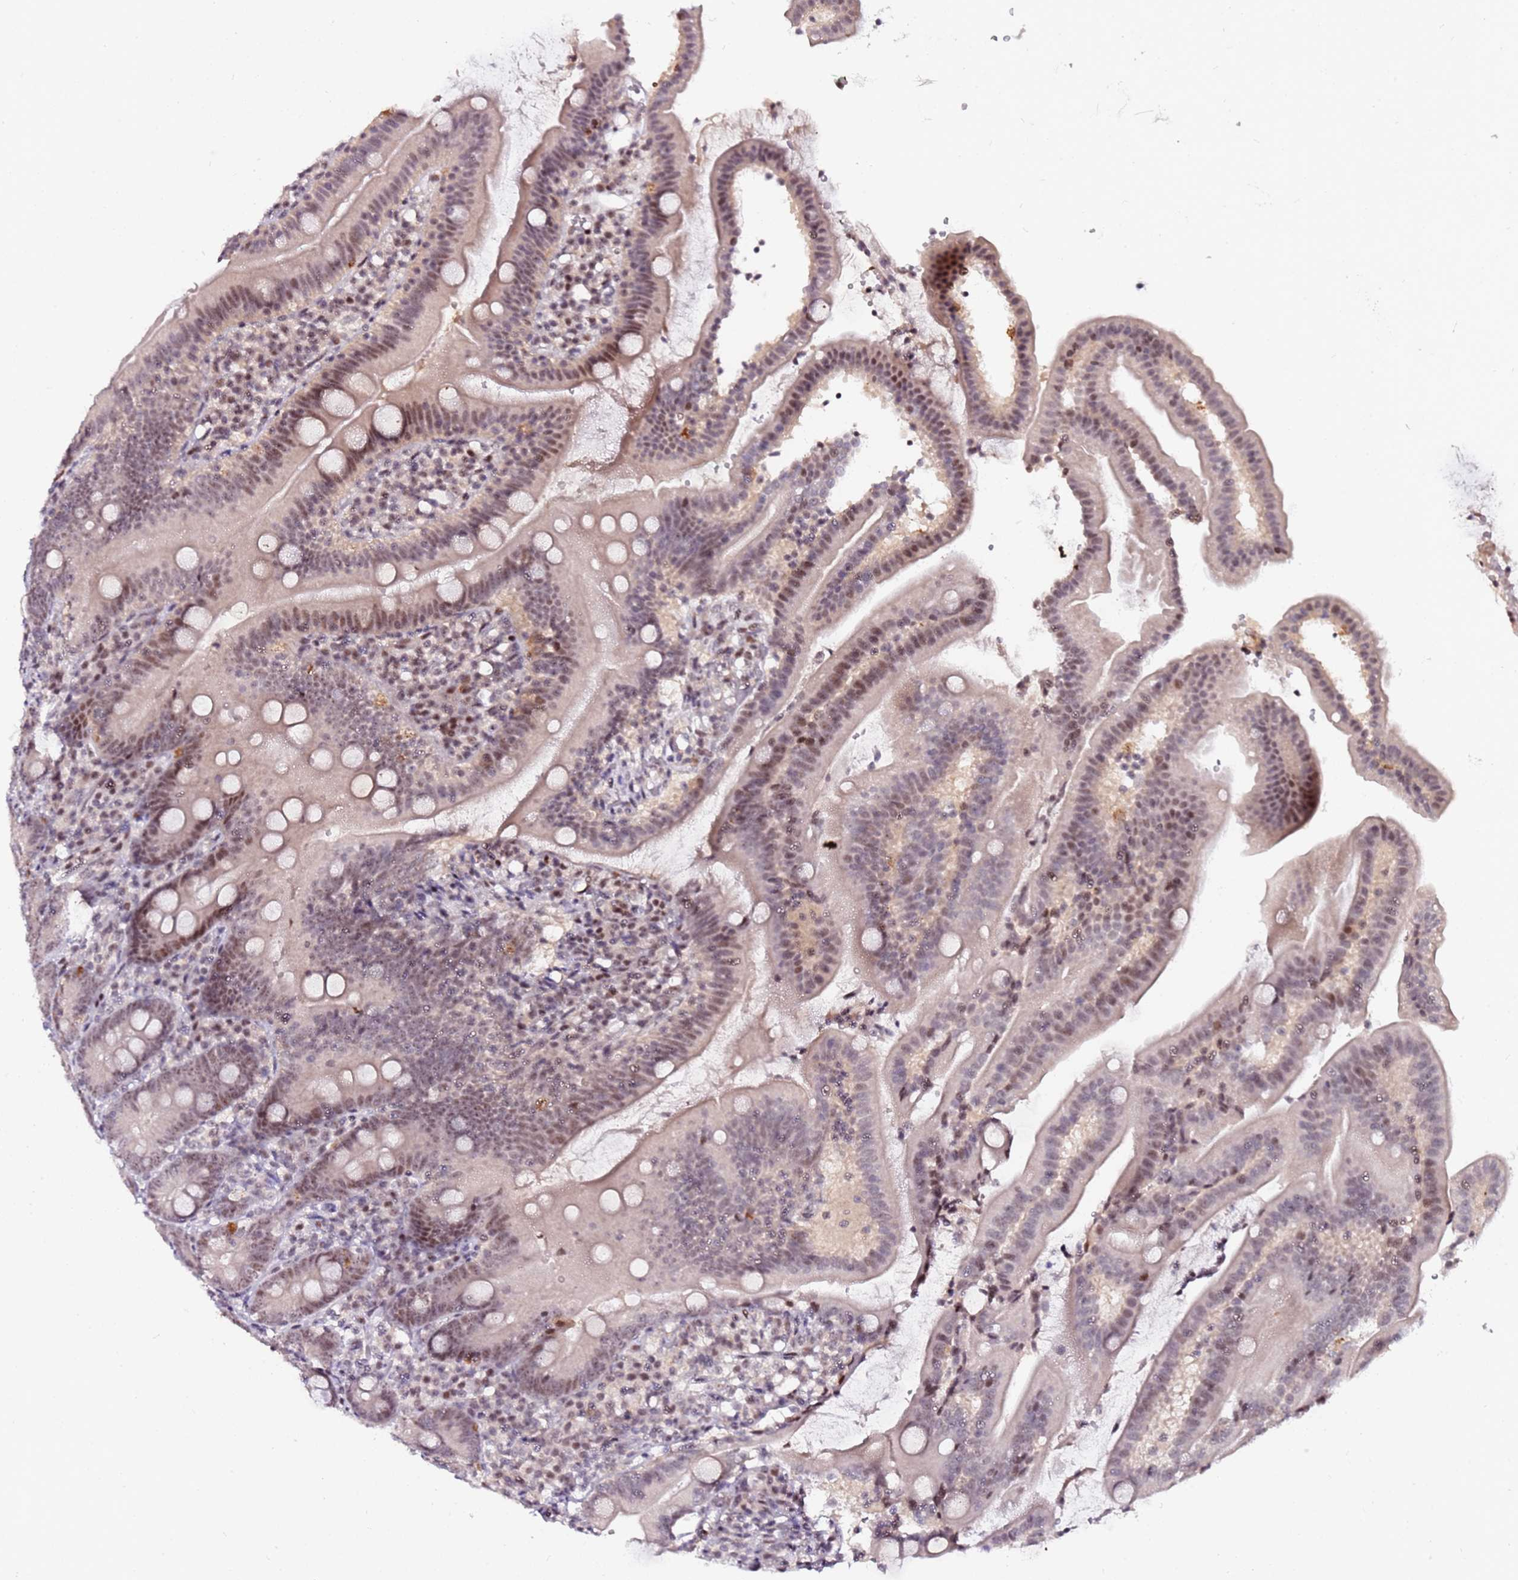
{"staining": {"intensity": "moderate", "quantity": ">75%", "location": "nuclear"}, "tissue": "duodenum", "cell_type": "Glandular cells", "image_type": "normal", "snomed": [{"axis": "morphology", "description": "Normal tissue, NOS"}, {"axis": "topography", "description": "Duodenum"}], "caption": "This image exhibits unremarkable duodenum stained with IHC to label a protein in brown. The nuclear of glandular cells show moderate positivity for the protein. Nuclei are counter-stained blue.", "gene": "FCF1", "patient": {"sex": "female", "age": 67}}